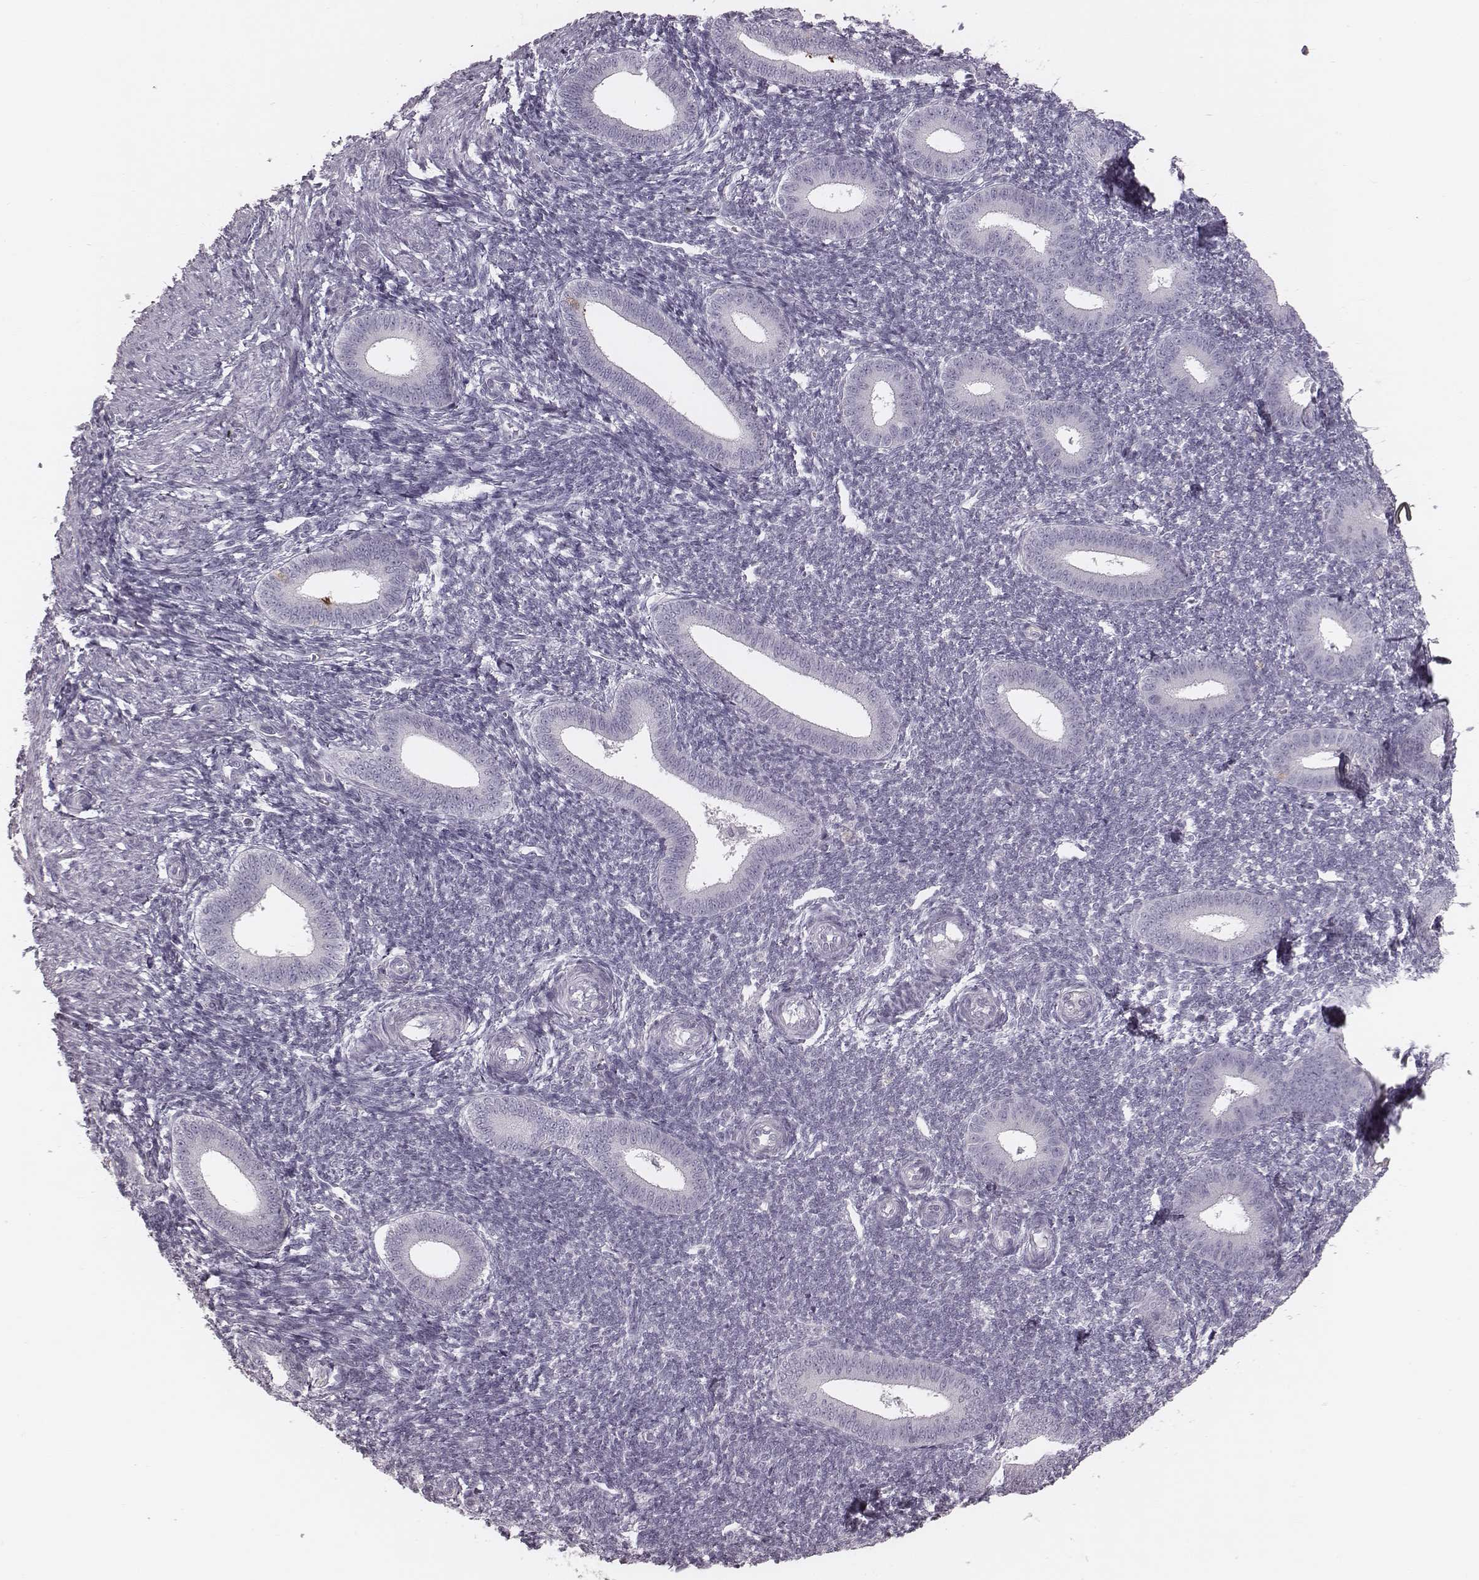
{"staining": {"intensity": "negative", "quantity": "none", "location": "none"}, "tissue": "endometrium", "cell_type": "Cells in endometrial stroma", "image_type": "normal", "snomed": [{"axis": "morphology", "description": "Normal tissue, NOS"}, {"axis": "topography", "description": "Endometrium"}], "caption": "Endometrium stained for a protein using immunohistochemistry (IHC) reveals no expression cells in endometrial stroma.", "gene": "SPA17", "patient": {"sex": "female", "age": 25}}